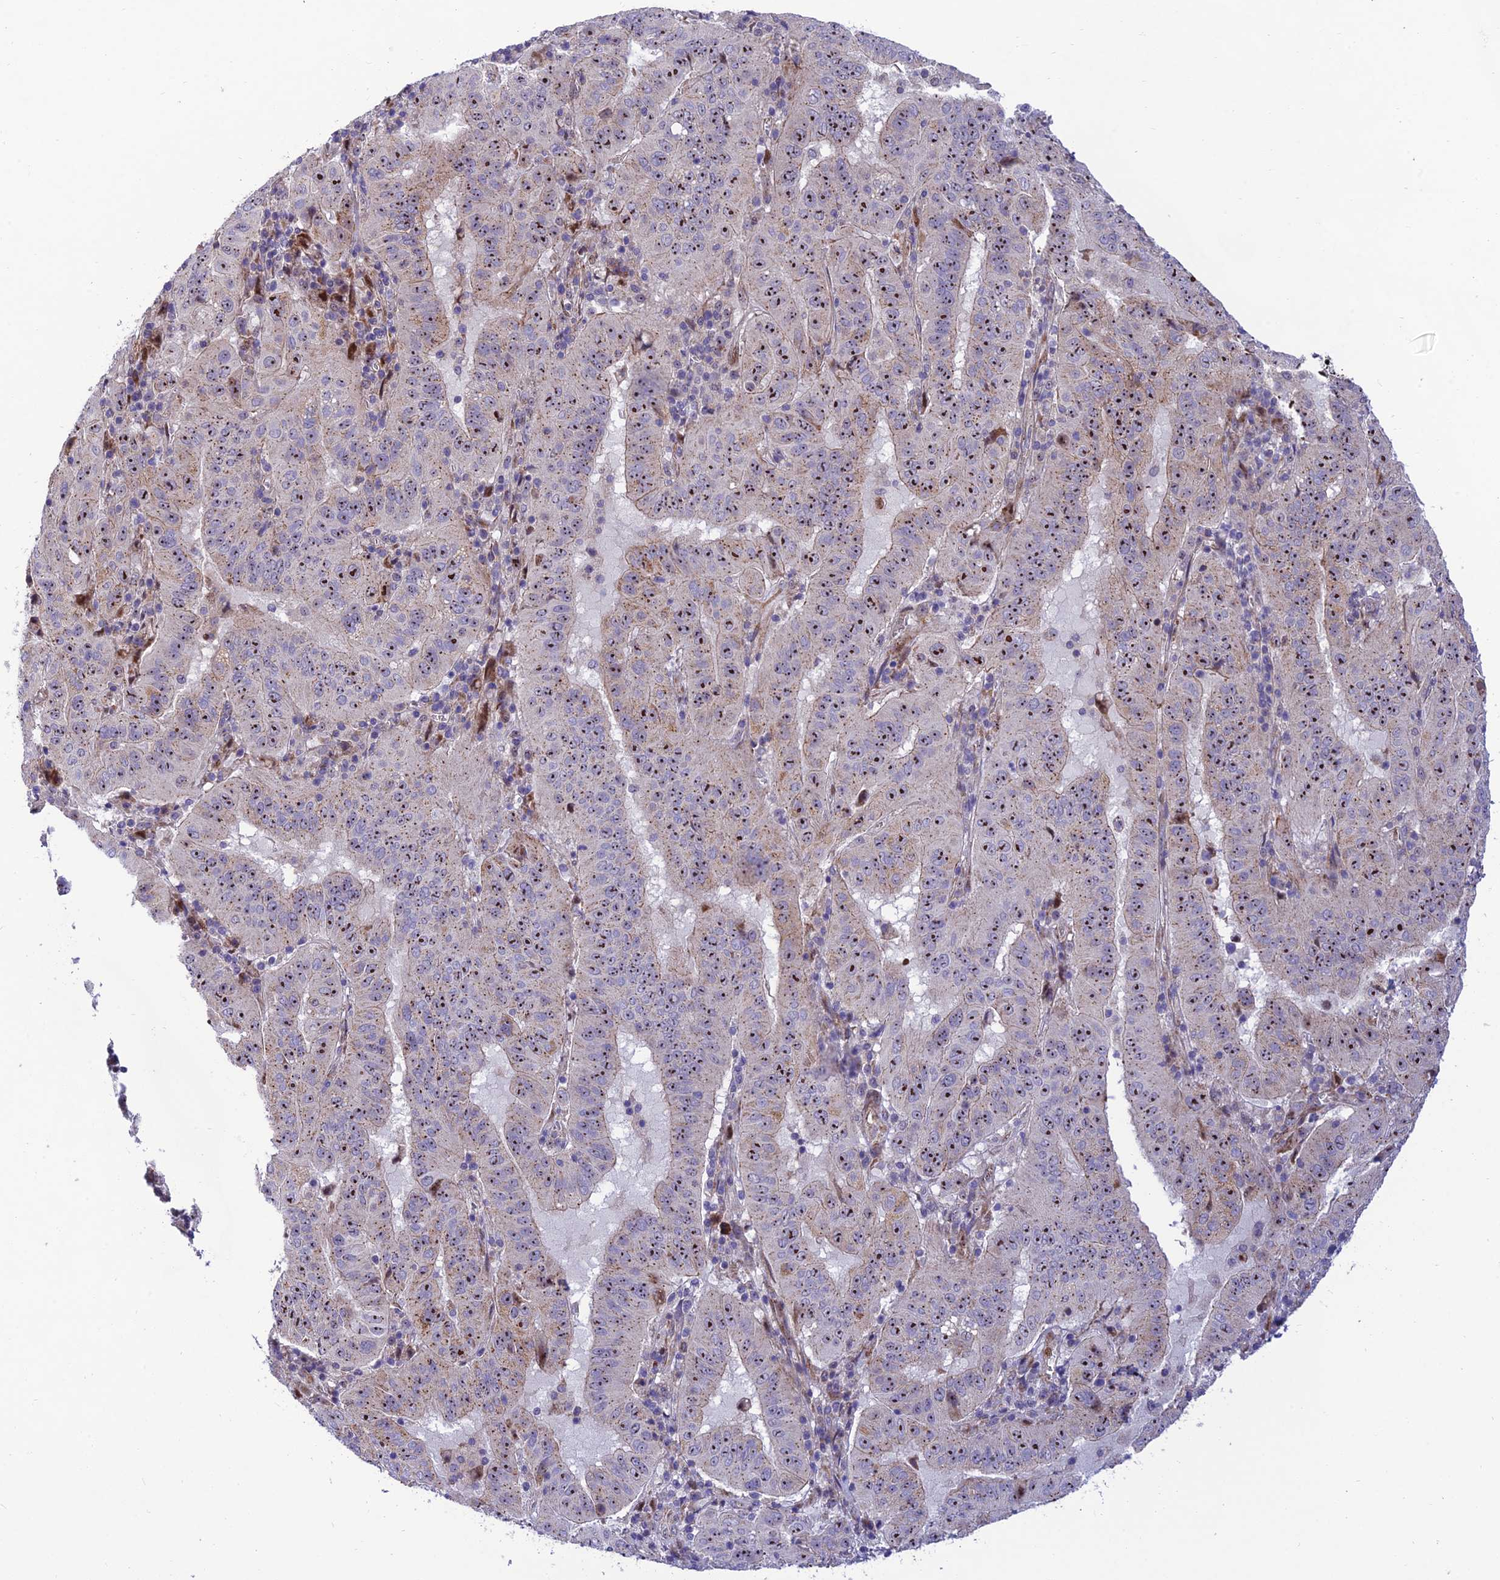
{"staining": {"intensity": "moderate", "quantity": "25%-75%", "location": "nuclear"}, "tissue": "pancreatic cancer", "cell_type": "Tumor cells", "image_type": "cancer", "snomed": [{"axis": "morphology", "description": "Adenocarcinoma, NOS"}, {"axis": "topography", "description": "Pancreas"}], "caption": "Tumor cells demonstrate medium levels of moderate nuclear staining in about 25%-75% of cells in human pancreatic cancer.", "gene": "KBTBD7", "patient": {"sex": "male", "age": 63}}